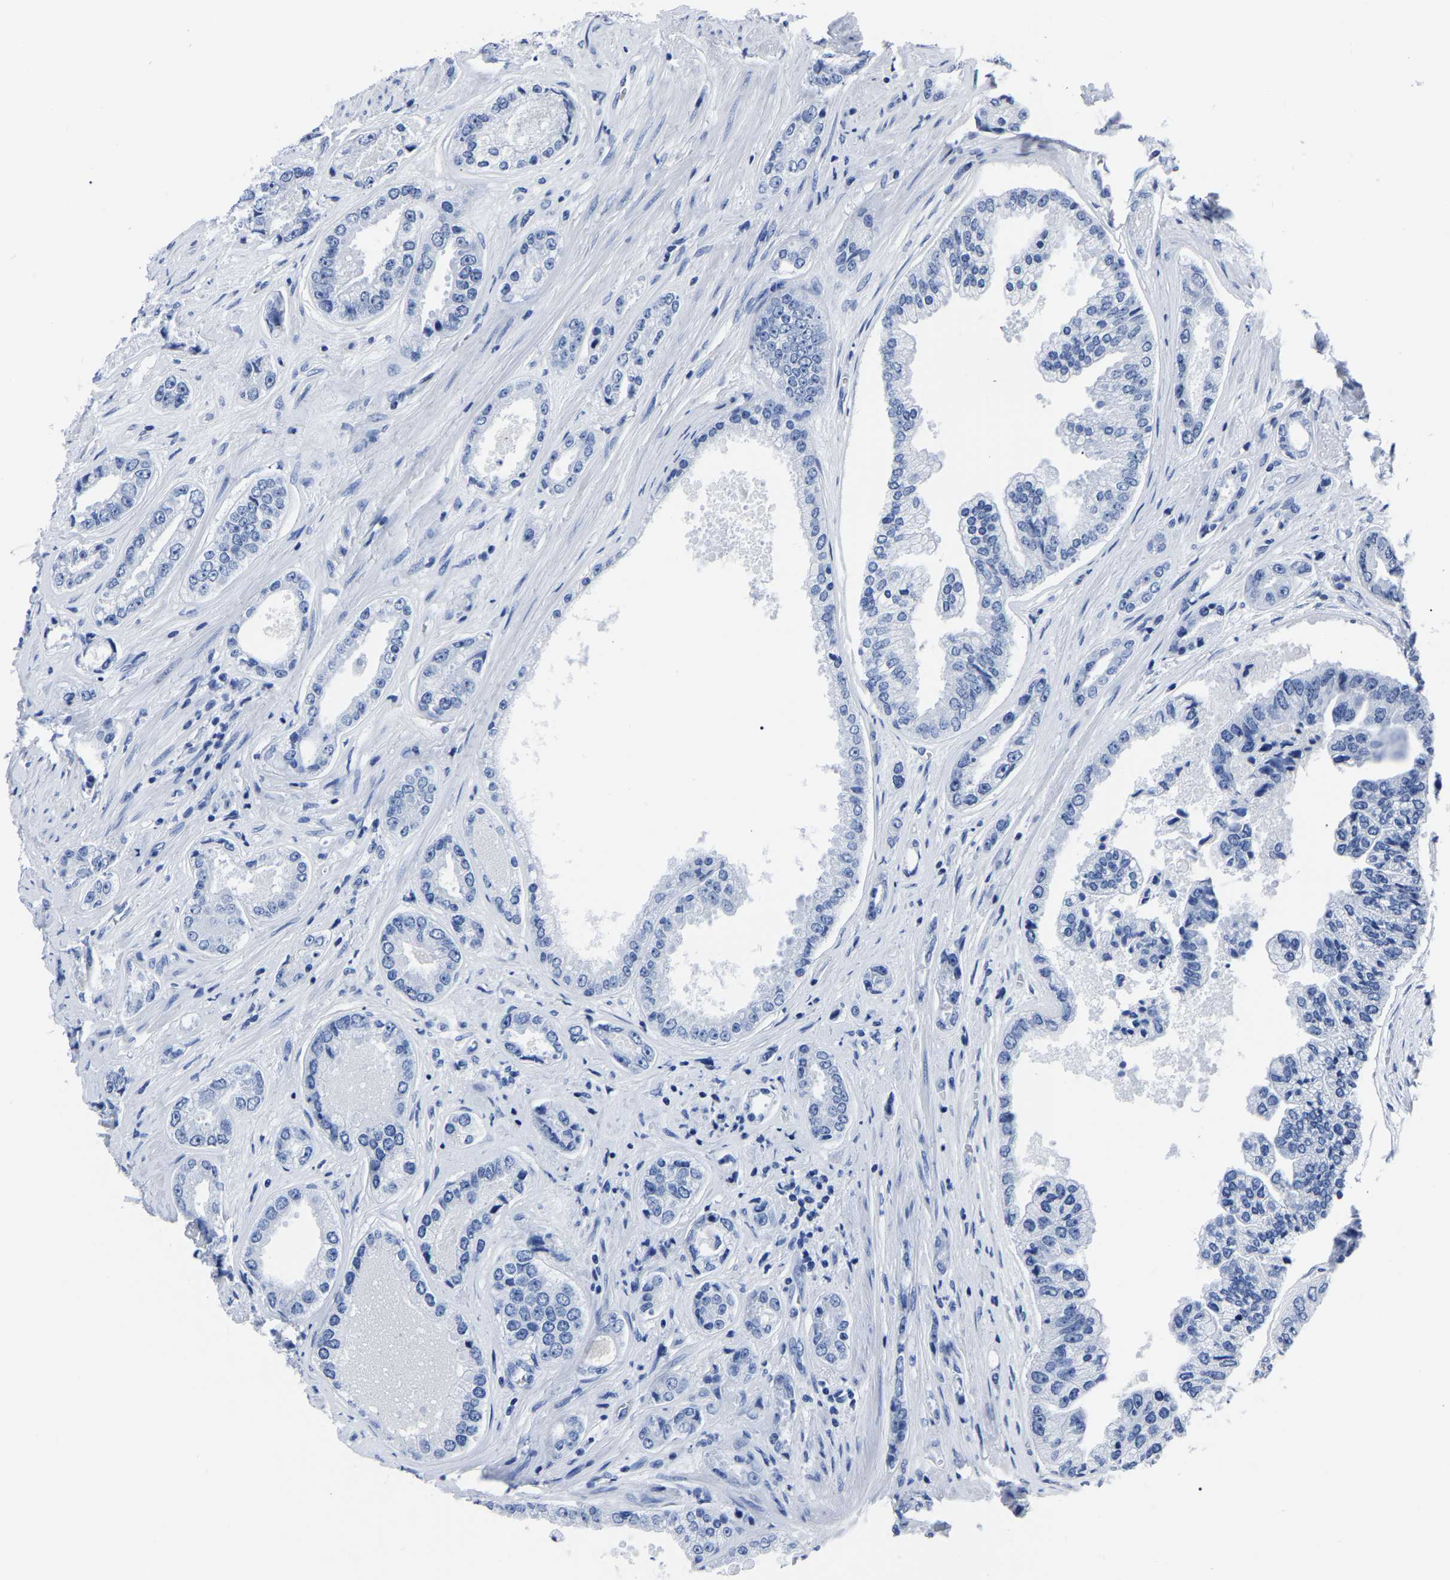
{"staining": {"intensity": "negative", "quantity": "none", "location": "none"}, "tissue": "prostate cancer", "cell_type": "Tumor cells", "image_type": "cancer", "snomed": [{"axis": "morphology", "description": "Adenocarcinoma, High grade"}, {"axis": "topography", "description": "Prostate"}], "caption": "A high-resolution histopathology image shows IHC staining of prostate cancer (adenocarcinoma (high-grade)), which shows no significant expression in tumor cells. (DAB (3,3'-diaminobenzidine) immunohistochemistry, high magnification).", "gene": "IMPG2", "patient": {"sex": "male", "age": 61}}